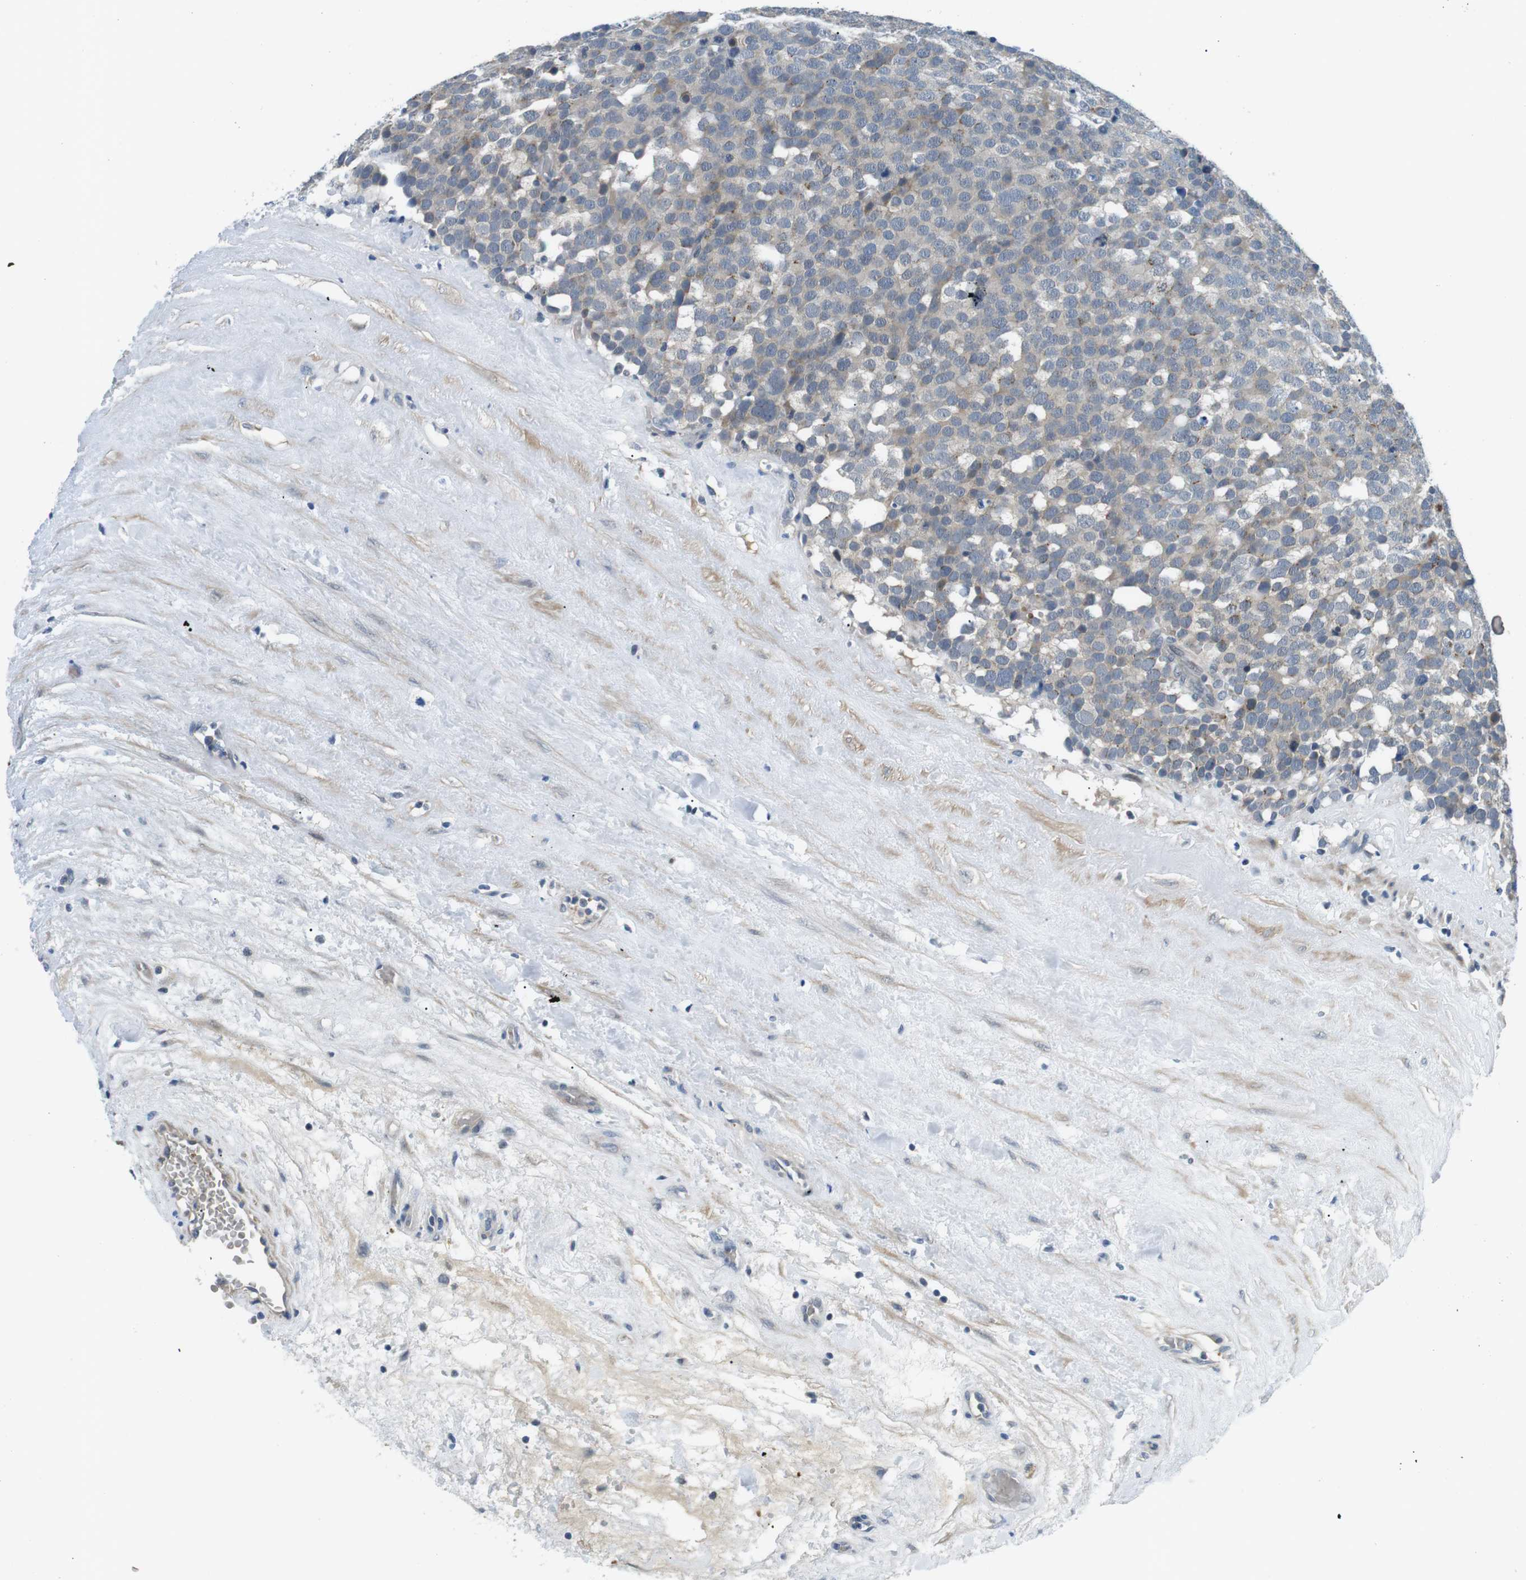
{"staining": {"intensity": "negative", "quantity": "none", "location": "none"}, "tissue": "testis cancer", "cell_type": "Tumor cells", "image_type": "cancer", "snomed": [{"axis": "morphology", "description": "Seminoma, NOS"}, {"axis": "topography", "description": "Testis"}], "caption": "Immunohistochemistry of seminoma (testis) displays no expression in tumor cells. (Stains: DAB immunohistochemistry (IHC) with hematoxylin counter stain, Microscopy: brightfield microscopy at high magnification).", "gene": "WSCD1", "patient": {"sex": "male", "age": 71}}